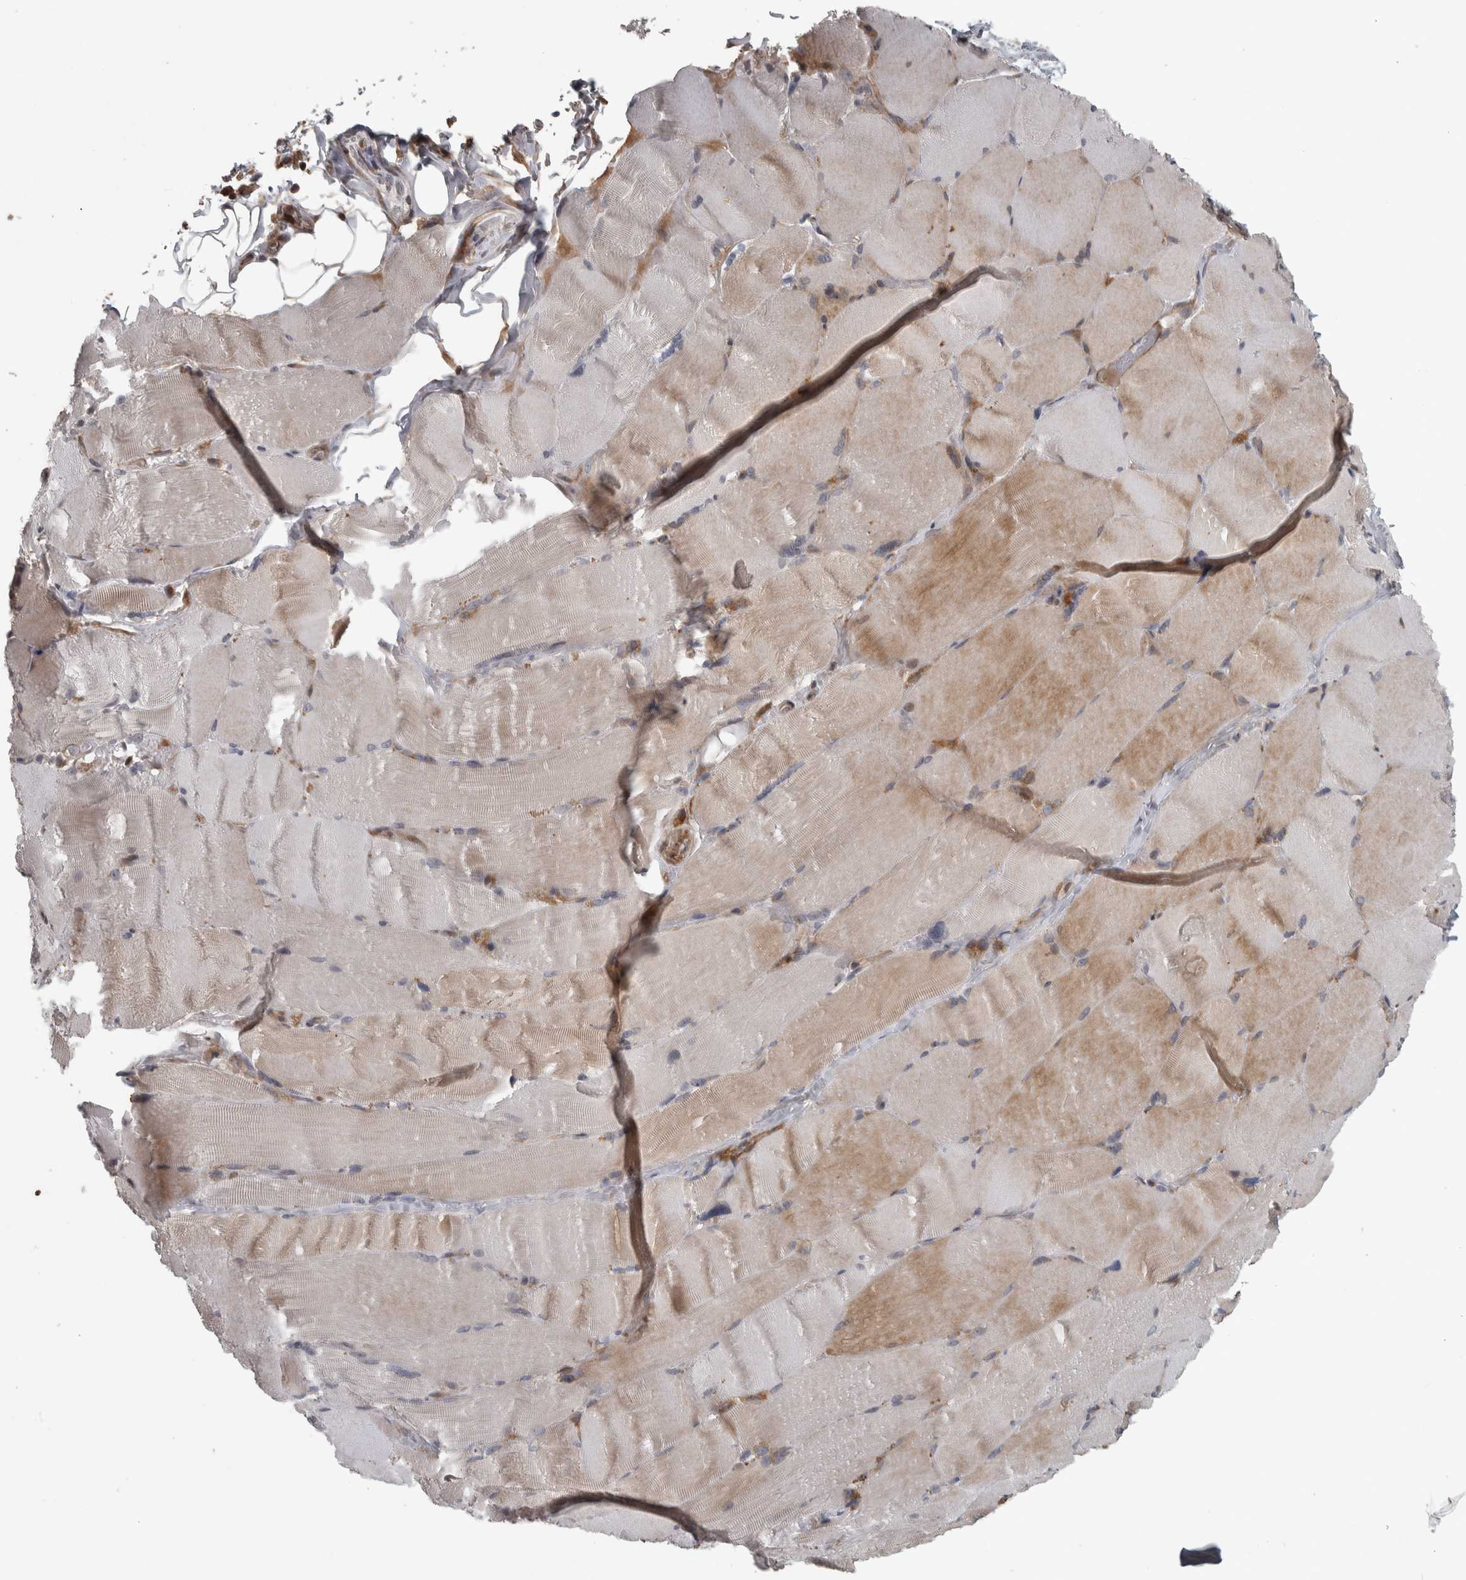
{"staining": {"intensity": "weak", "quantity": "25%-75%", "location": "cytoplasmic/membranous"}, "tissue": "skeletal muscle", "cell_type": "Myocytes", "image_type": "normal", "snomed": [{"axis": "morphology", "description": "Normal tissue, NOS"}, {"axis": "topography", "description": "Skin"}, {"axis": "topography", "description": "Skeletal muscle"}], "caption": "A photomicrograph of skeletal muscle stained for a protein demonstrates weak cytoplasmic/membranous brown staining in myocytes. (Brightfield microscopy of DAB IHC at high magnification).", "gene": "ERAL1", "patient": {"sex": "male", "age": 83}}